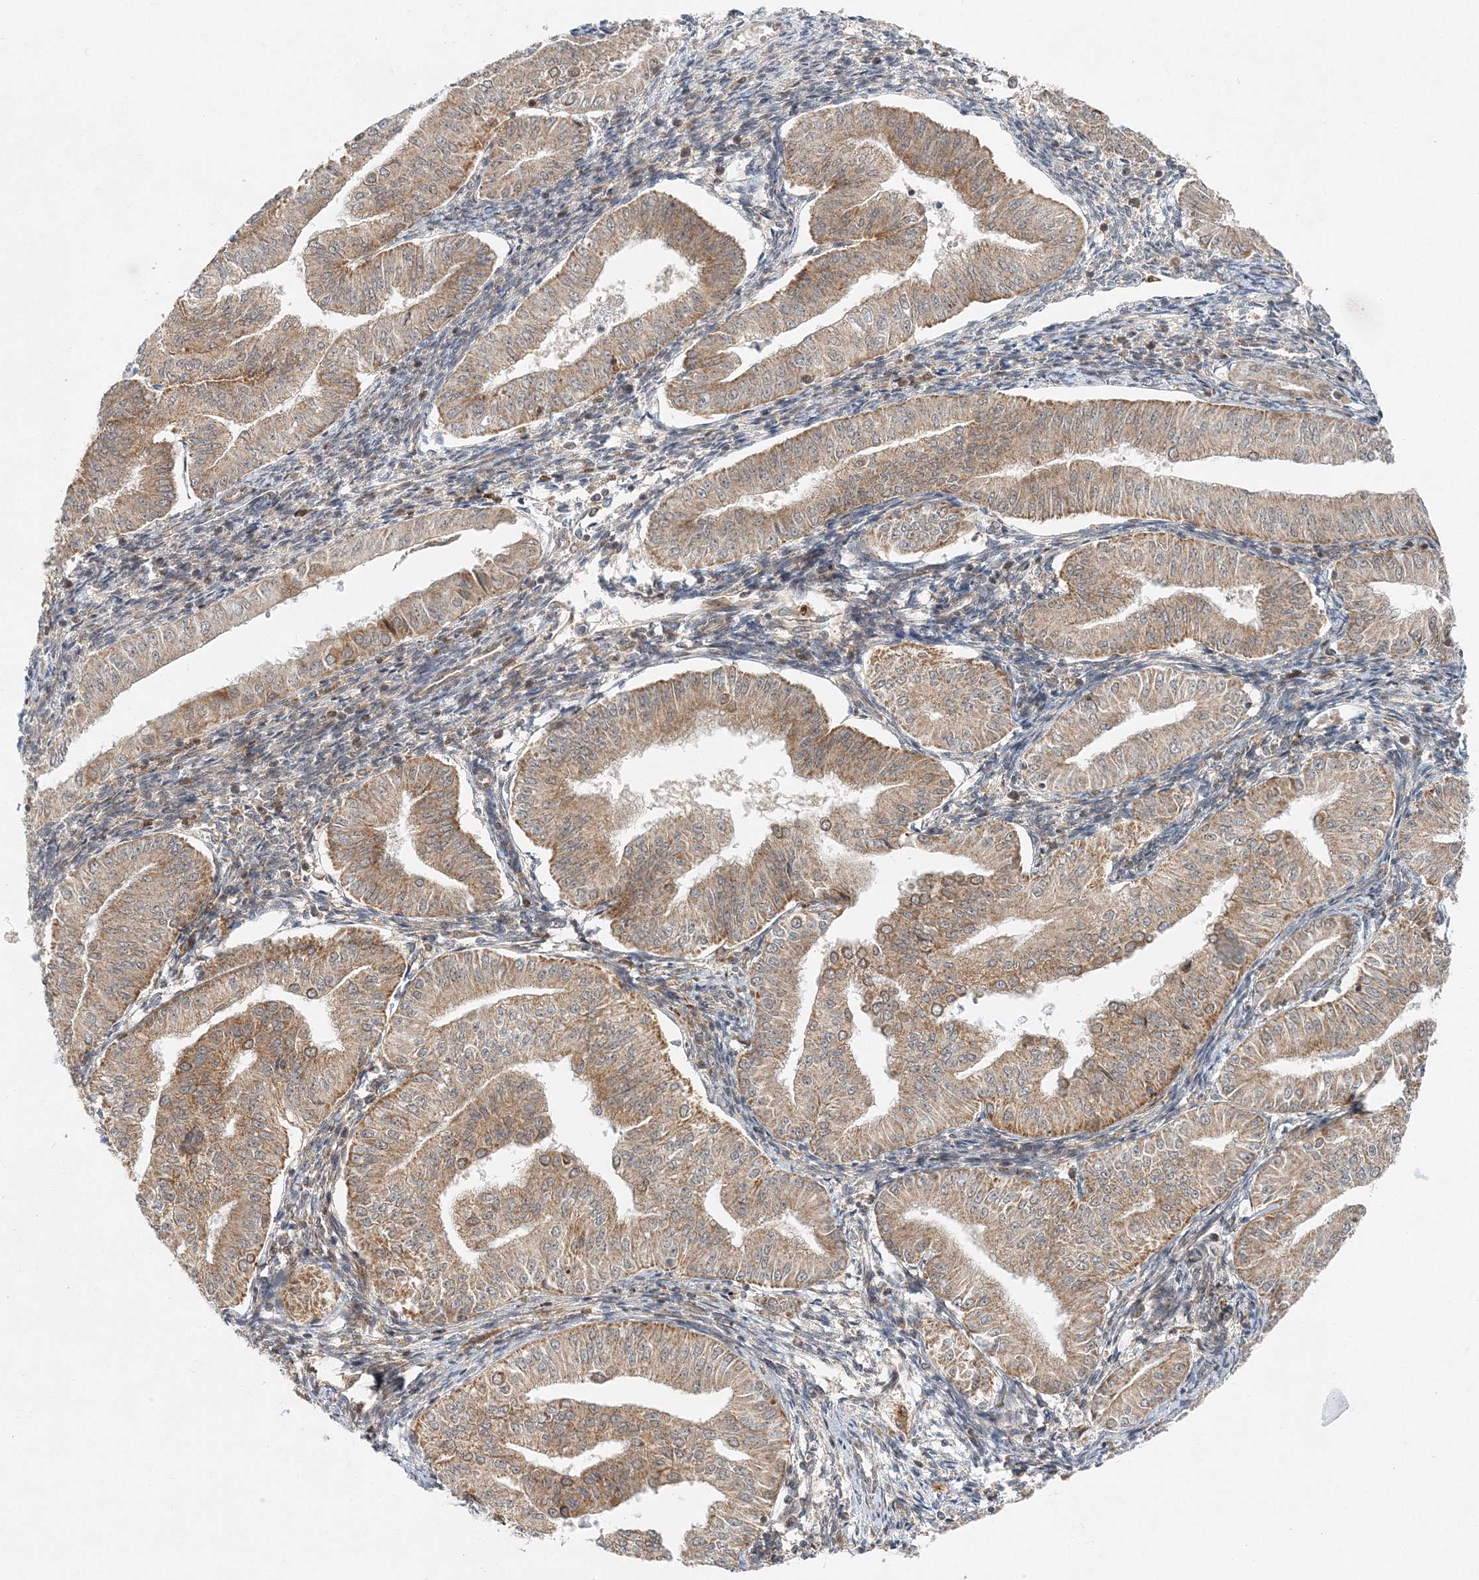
{"staining": {"intensity": "weak", "quantity": ">75%", "location": "cytoplasmic/membranous"}, "tissue": "endometrial cancer", "cell_type": "Tumor cells", "image_type": "cancer", "snomed": [{"axis": "morphology", "description": "Normal tissue, NOS"}, {"axis": "morphology", "description": "Adenocarcinoma, NOS"}, {"axis": "topography", "description": "Endometrium"}], "caption": "The micrograph displays immunohistochemical staining of endometrial cancer. There is weak cytoplasmic/membranous positivity is seen in about >75% of tumor cells. Nuclei are stained in blue.", "gene": "RAB11FIP2", "patient": {"sex": "female", "age": 53}}